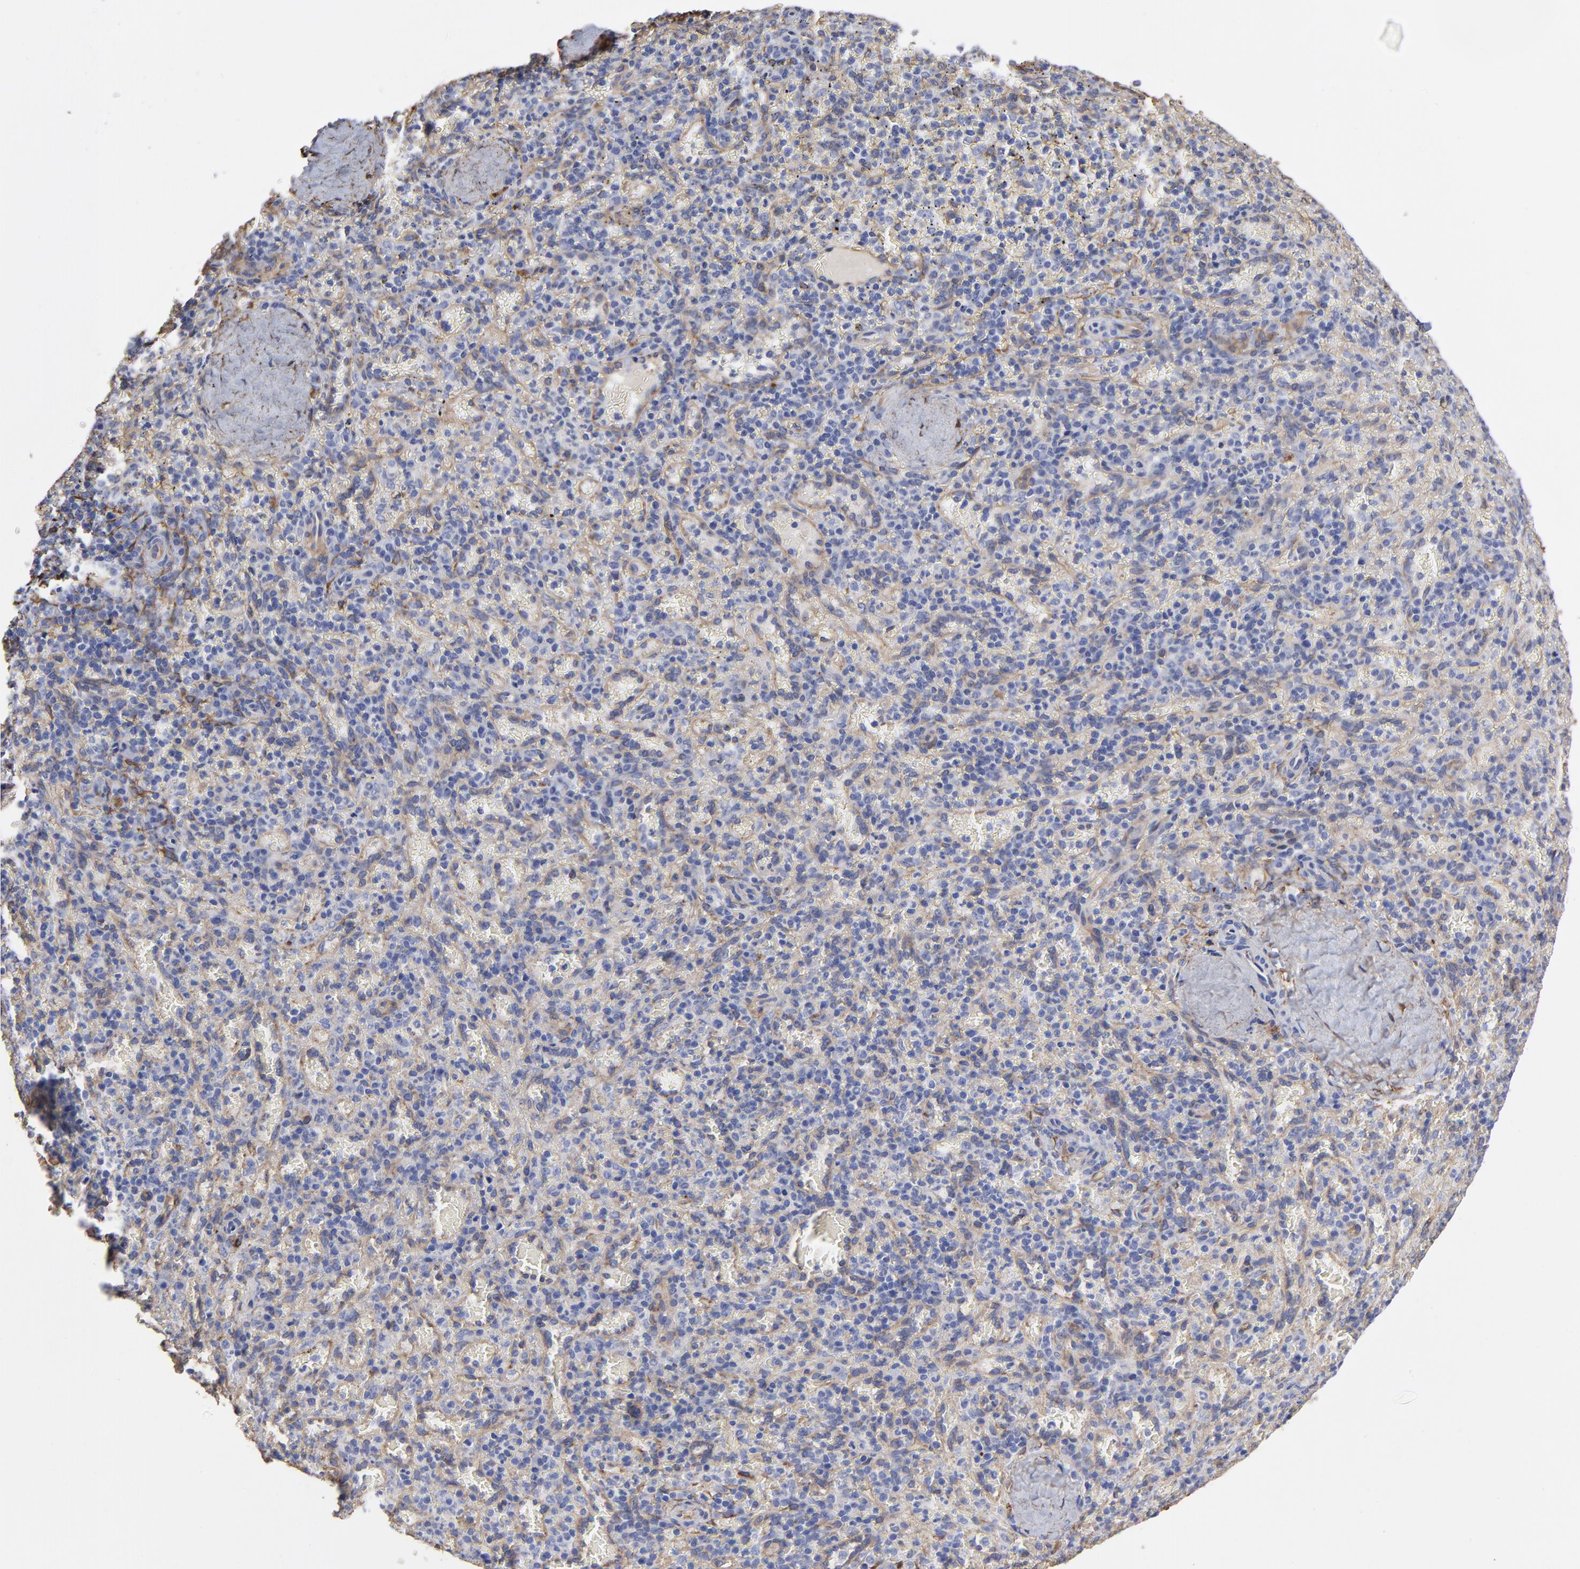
{"staining": {"intensity": "negative", "quantity": "none", "location": "none"}, "tissue": "spleen", "cell_type": "Cells in red pulp", "image_type": "normal", "snomed": [{"axis": "morphology", "description": "Normal tissue, NOS"}, {"axis": "topography", "description": "Spleen"}], "caption": "A high-resolution image shows immunohistochemistry staining of normal spleen, which exhibits no significant positivity in cells in red pulp.", "gene": "CILP", "patient": {"sex": "female", "age": 50}}